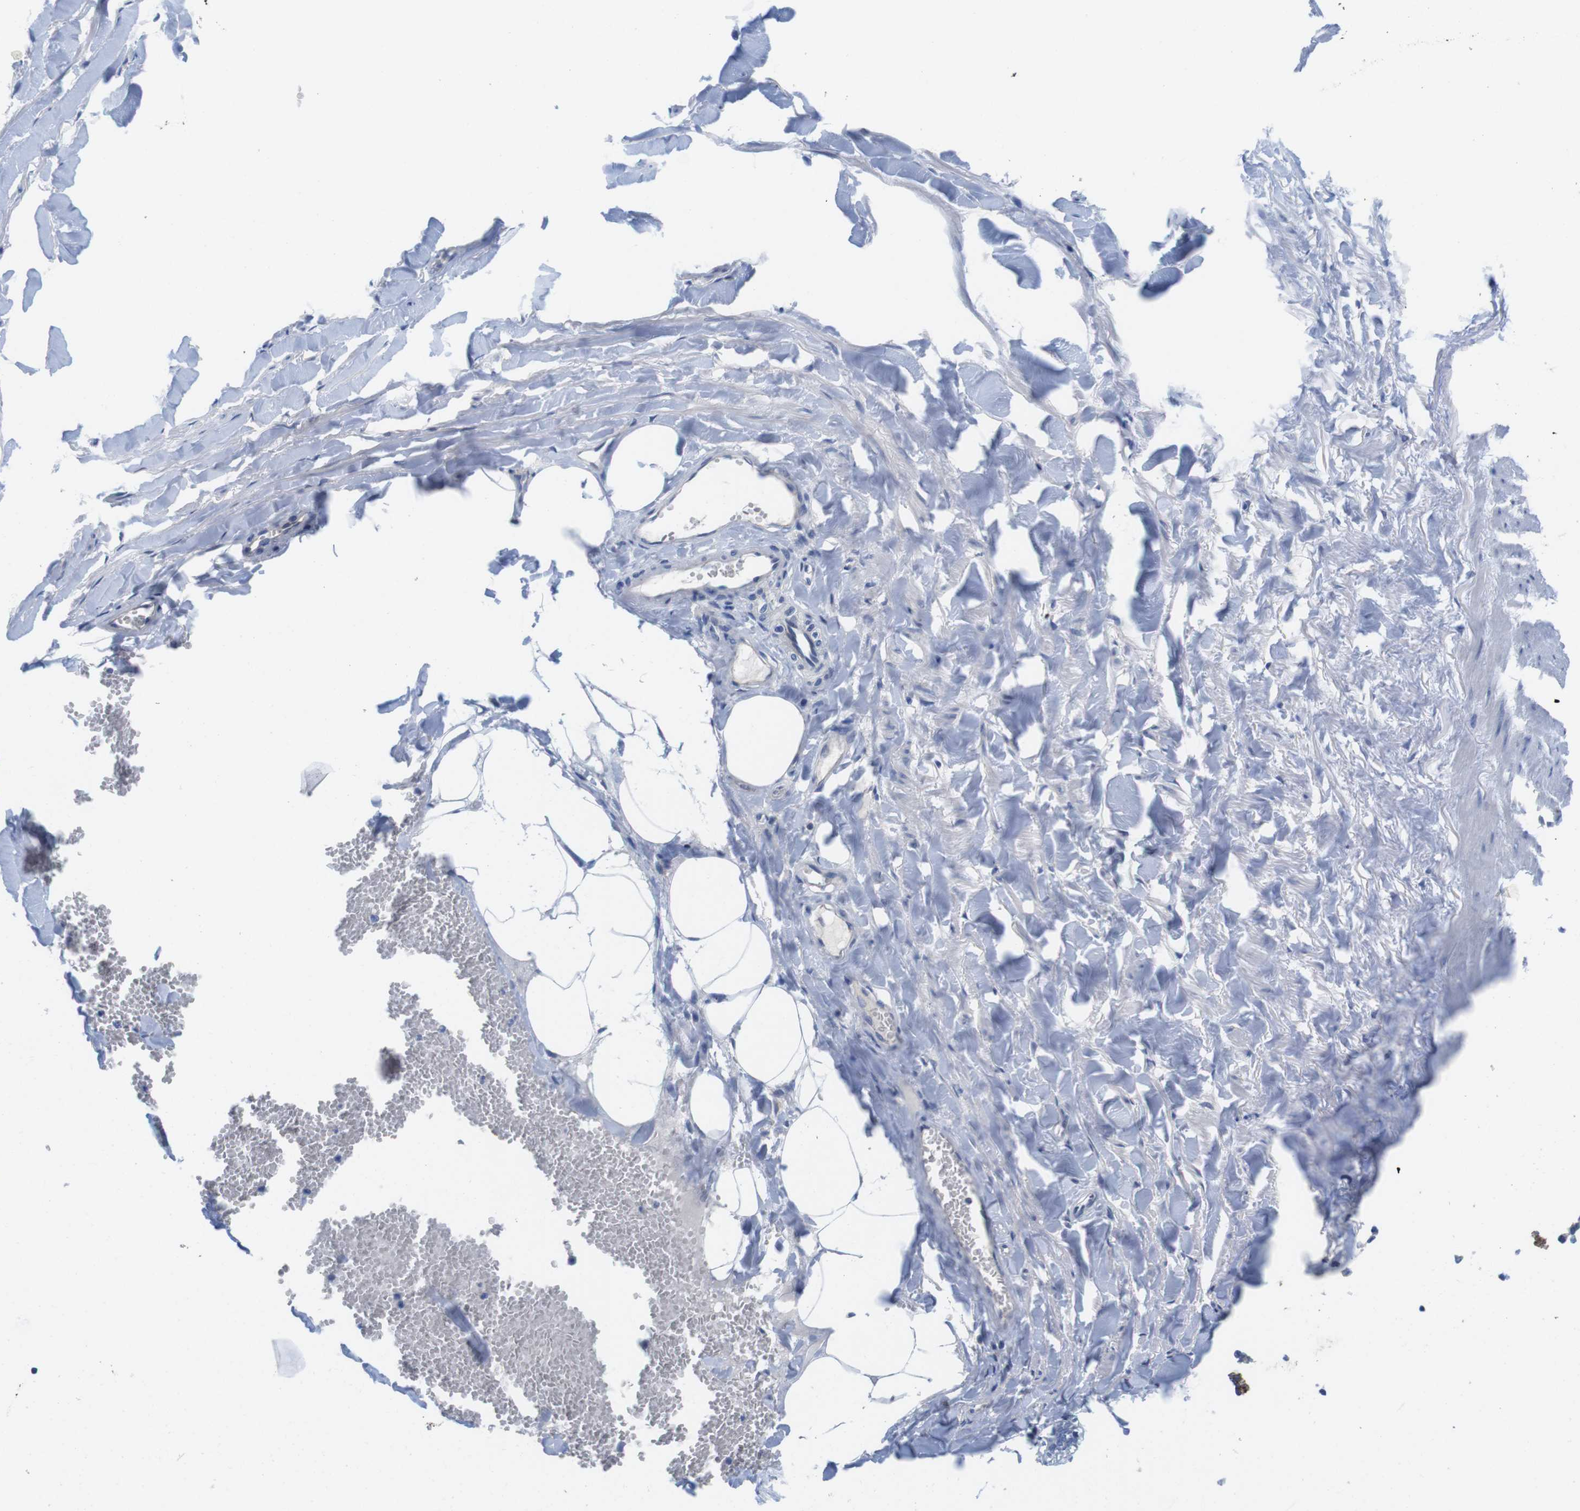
{"staining": {"intensity": "negative", "quantity": "none", "location": "none"}, "tissue": "adipose tissue", "cell_type": "Adipocytes", "image_type": "normal", "snomed": [{"axis": "morphology", "description": "Normal tissue, NOS"}, {"axis": "topography", "description": "Adipose tissue"}, {"axis": "topography", "description": "Peripheral nerve tissue"}], "caption": "DAB immunohistochemical staining of benign adipose tissue exhibits no significant expression in adipocytes.", "gene": "SCRIB", "patient": {"sex": "male", "age": 52}}